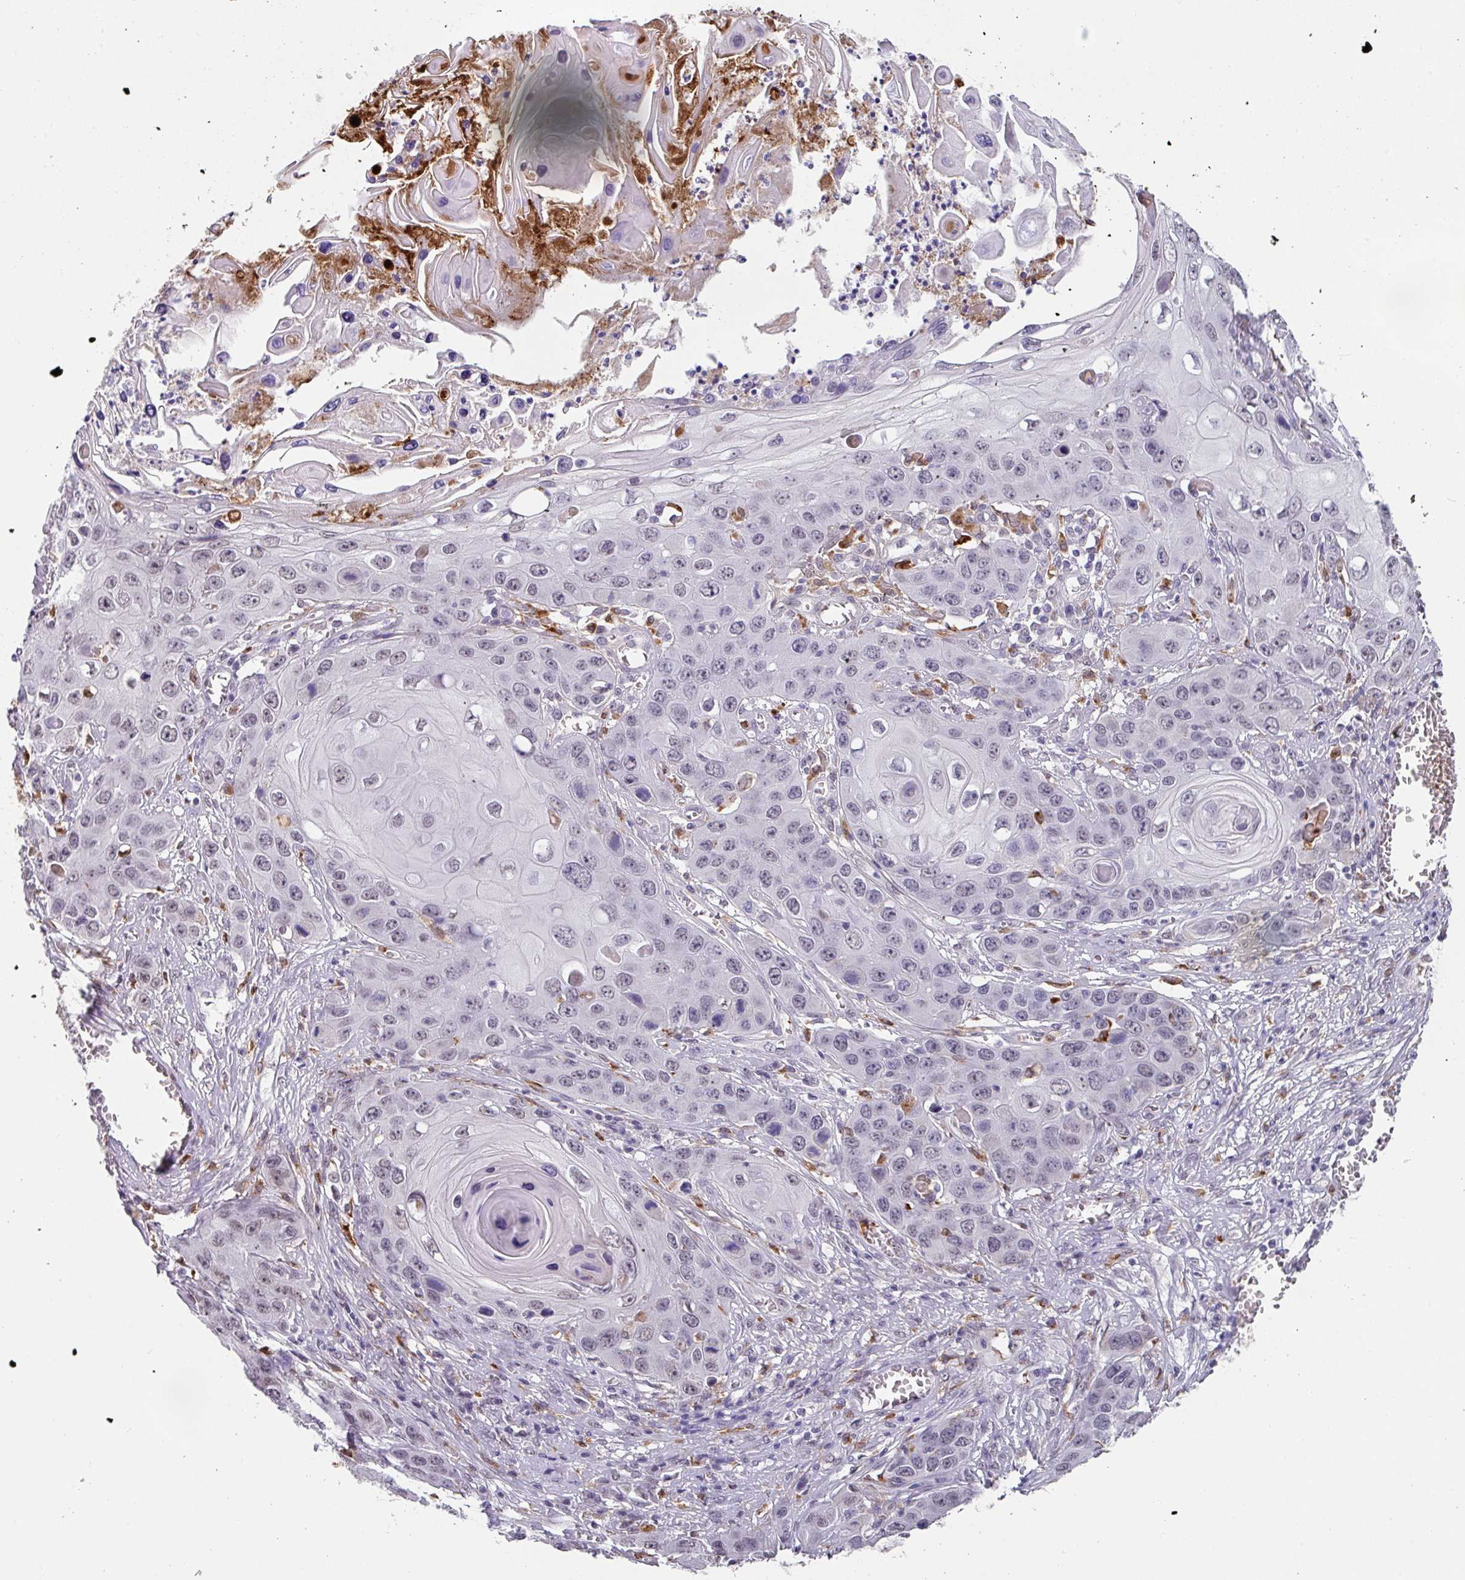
{"staining": {"intensity": "negative", "quantity": "none", "location": "none"}, "tissue": "skin cancer", "cell_type": "Tumor cells", "image_type": "cancer", "snomed": [{"axis": "morphology", "description": "Squamous cell carcinoma, NOS"}, {"axis": "topography", "description": "Skin"}], "caption": "This is an immunohistochemistry photomicrograph of squamous cell carcinoma (skin). There is no positivity in tumor cells.", "gene": "C1QB", "patient": {"sex": "male", "age": 55}}